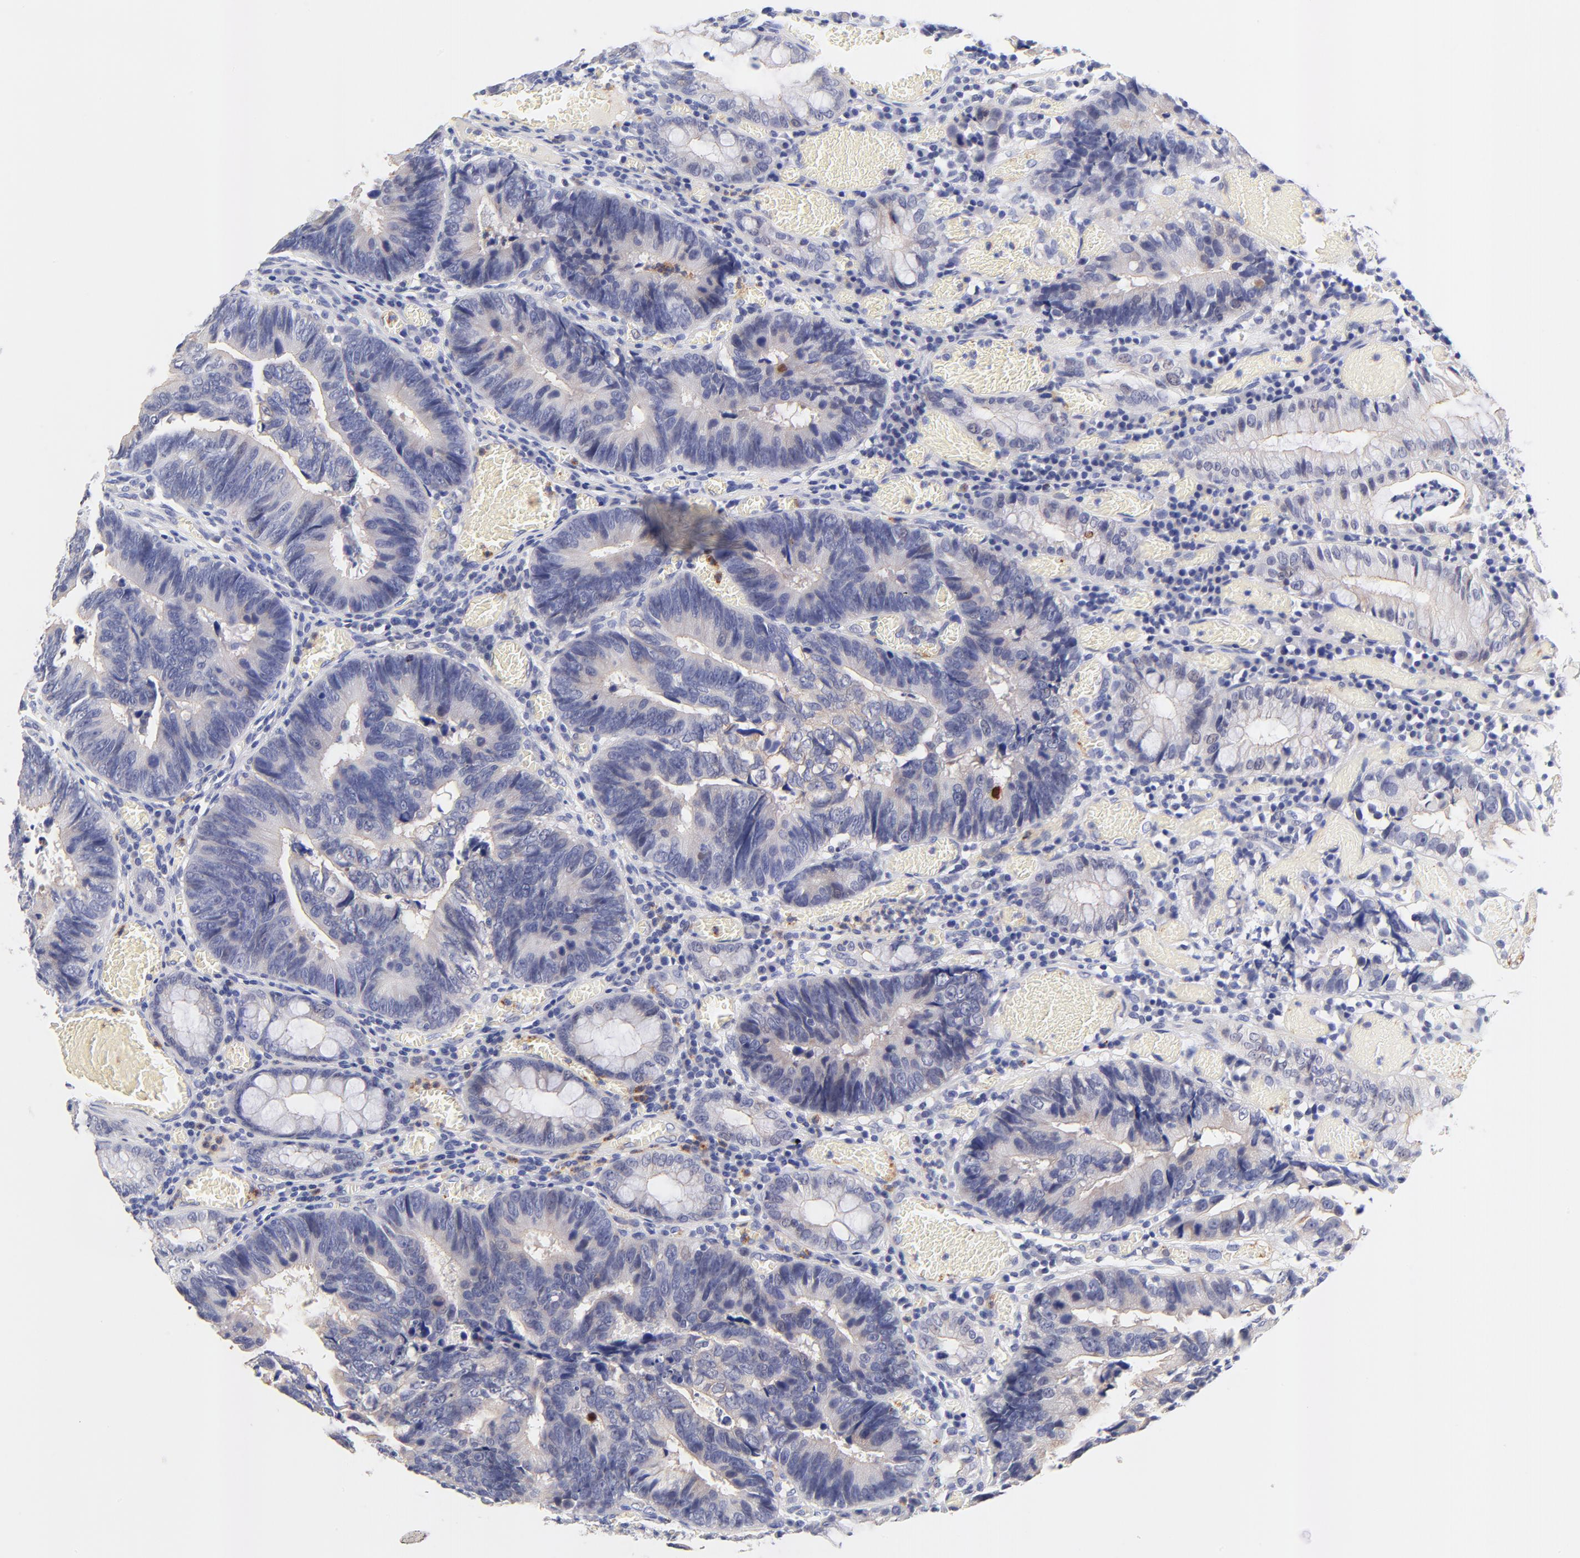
{"staining": {"intensity": "negative", "quantity": "none", "location": "none"}, "tissue": "colorectal cancer", "cell_type": "Tumor cells", "image_type": "cancer", "snomed": [{"axis": "morphology", "description": "Adenocarcinoma, NOS"}, {"axis": "topography", "description": "Rectum"}], "caption": "Tumor cells are negative for protein expression in human adenocarcinoma (colorectal). (DAB (3,3'-diaminobenzidine) immunohistochemistry with hematoxylin counter stain).", "gene": "FAM117B", "patient": {"sex": "female", "age": 98}}